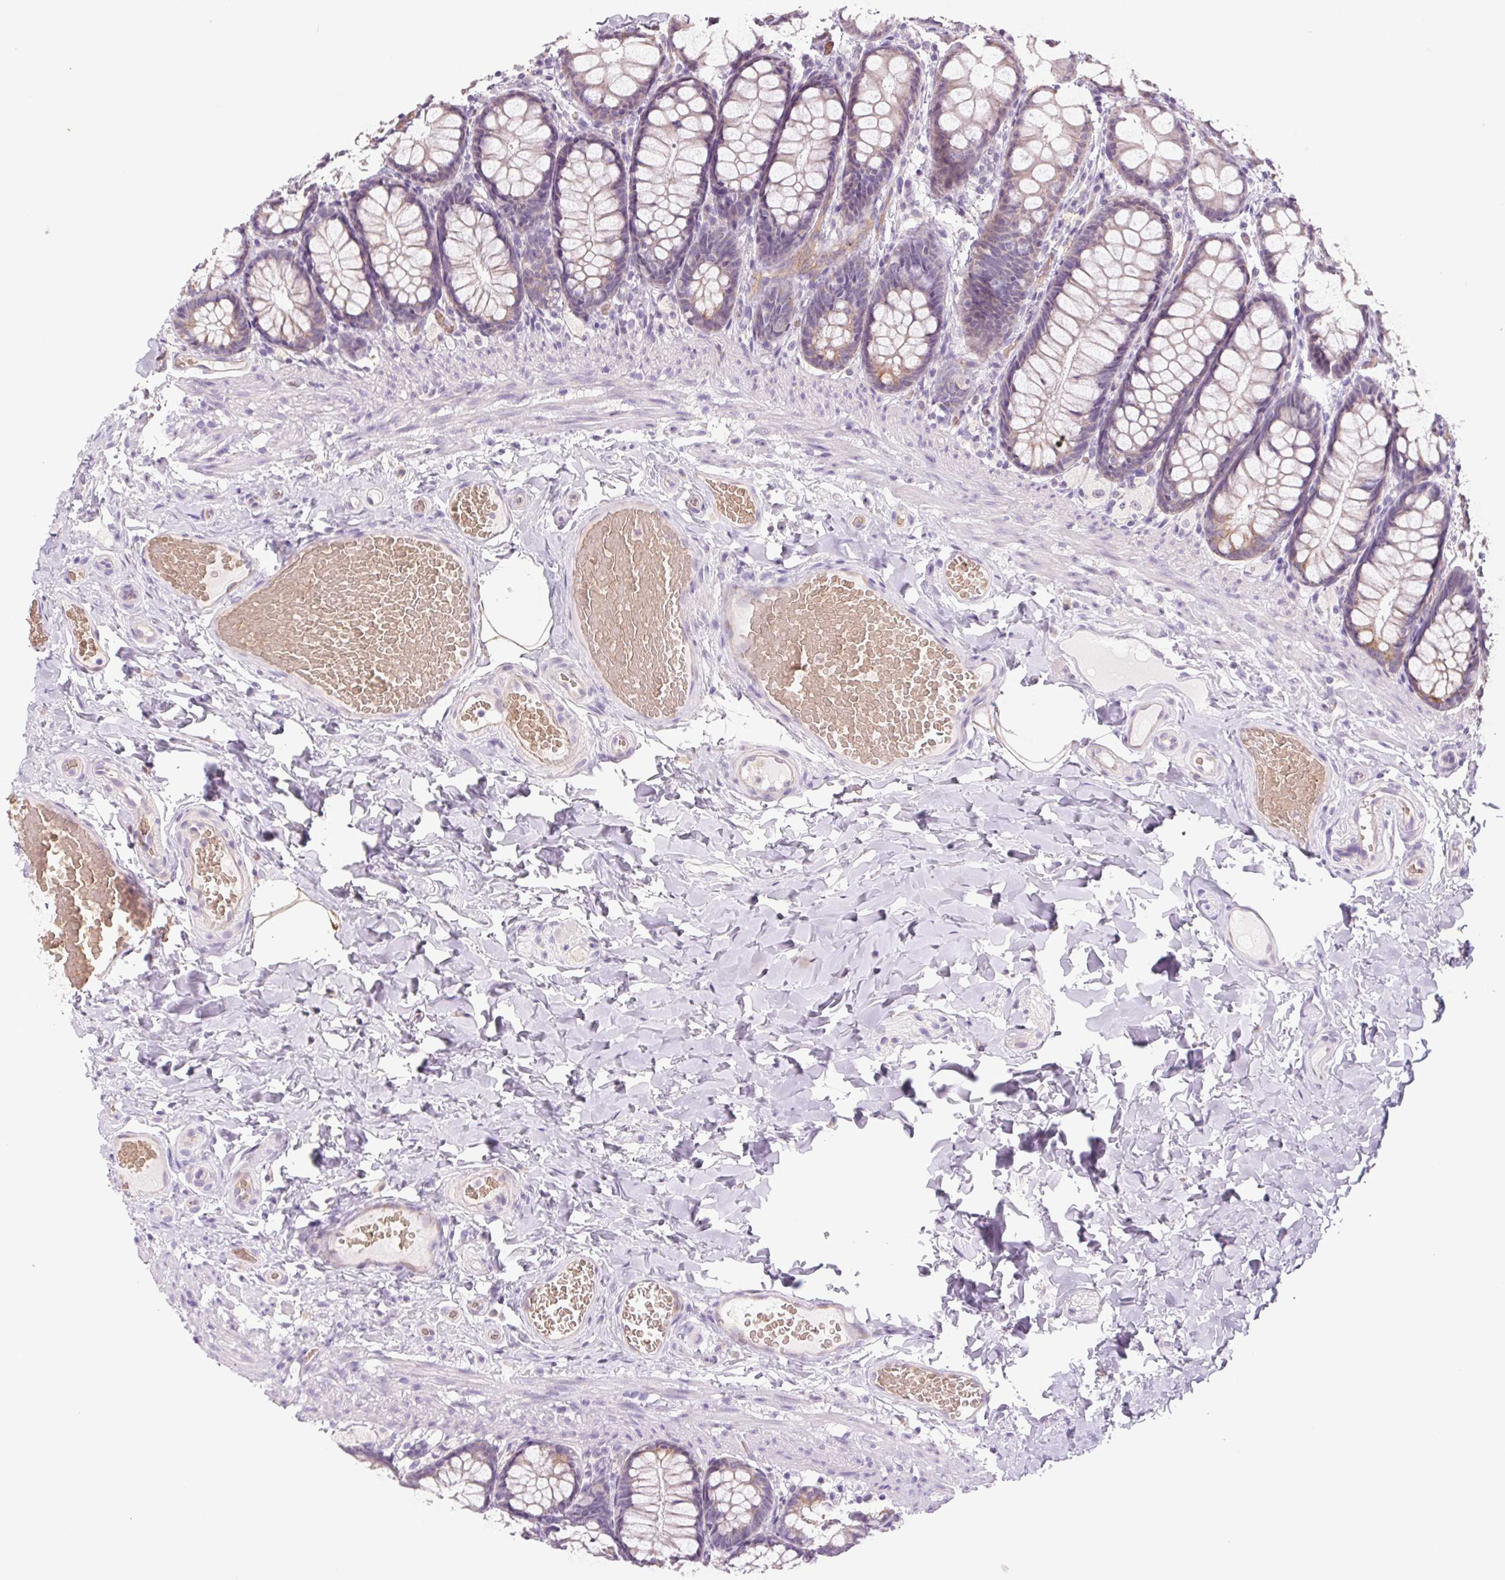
{"staining": {"intensity": "weak", "quantity": "<25%", "location": "cytoplasmic/membranous"}, "tissue": "colon", "cell_type": "Endothelial cells", "image_type": "normal", "snomed": [{"axis": "morphology", "description": "Normal tissue, NOS"}, {"axis": "topography", "description": "Colon"}], "caption": "High magnification brightfield microscopy of normal colon stained with DAB (3,3'-diaminobenzidine) (brown) and counterstained with hematoxylin (blue): endothelial cells show no significant expression. (DAB immunohistochemistry visualized using brightfield microscopy, high magnification).", "gene": "IGFL3", "patient": {"sex": "male", "age": 47}}